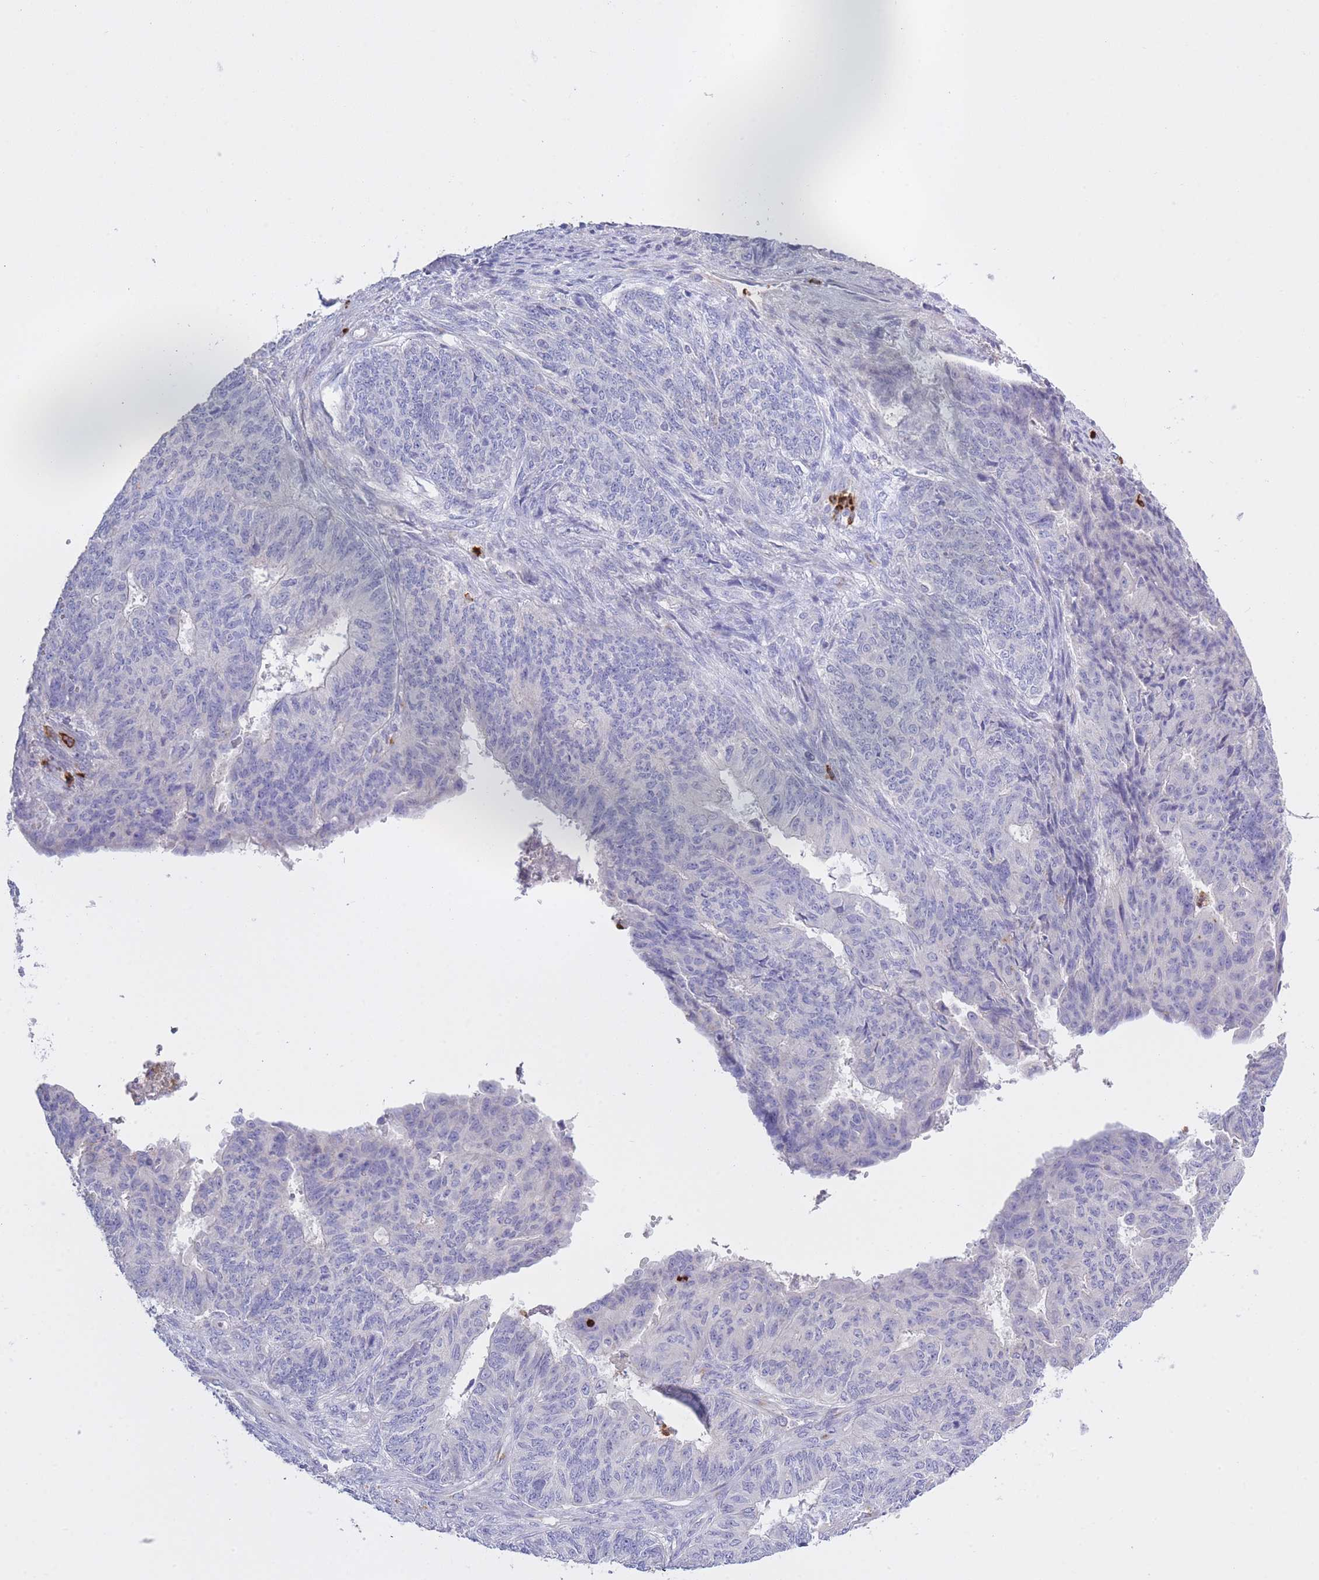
{"staining": {"intensity": "negative", "quantity": "none", "location": "none"}, "tissue": "endometrial cancer", "cell_type": "Tumor cells", "image_type": "cancer", "snomed": [{"axis": "morphology", "description": "Adenocarcinoma, NOS"}, {"axis": "topography", "description": "Endometrium"}], "caption": "DAB immunohistochemical staining of endometrial cancer (adenocarcinoma) shows no significant positivity in tumor cells.", "gene": "CENPM", "patient": {"sex": "female", "age": 32}}